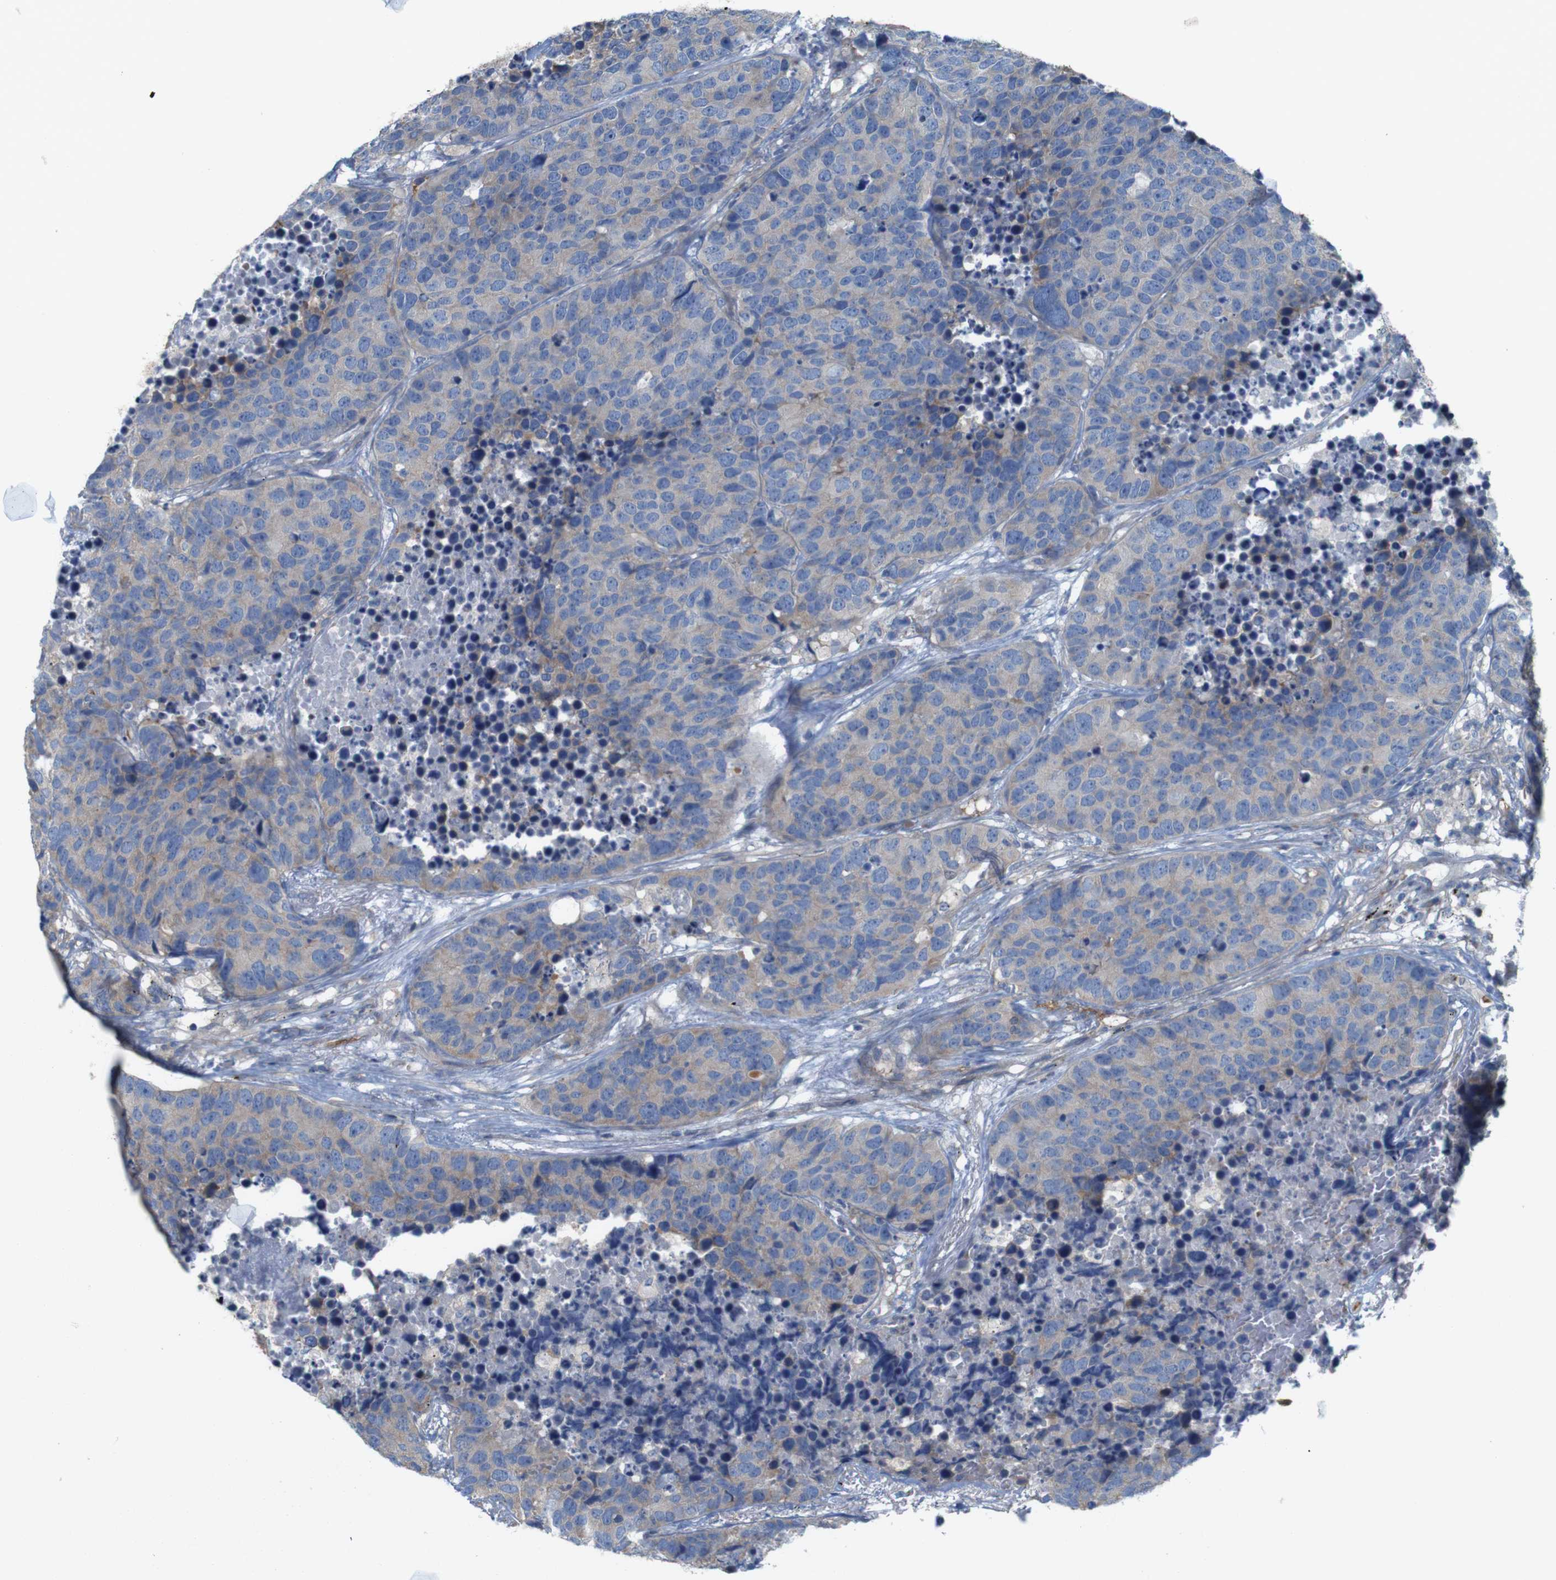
{"staining": {"intensity": "negative", "quantity": "none", "location": "none"}, "tissue": "carcinoid", "cell_type": "Tumor cells", "image_type": "cancer", "snomed": [{"axis": "morphology", "description": "Carcinoid, malignant, NOS"}, {"axis": "topography", "description": "Lung"}], "caption": "Tumor cells are negative for brown protein staining in carcinoid.", "gene": "MYEOV", "patient": {"sex": "male", "age": 60}}